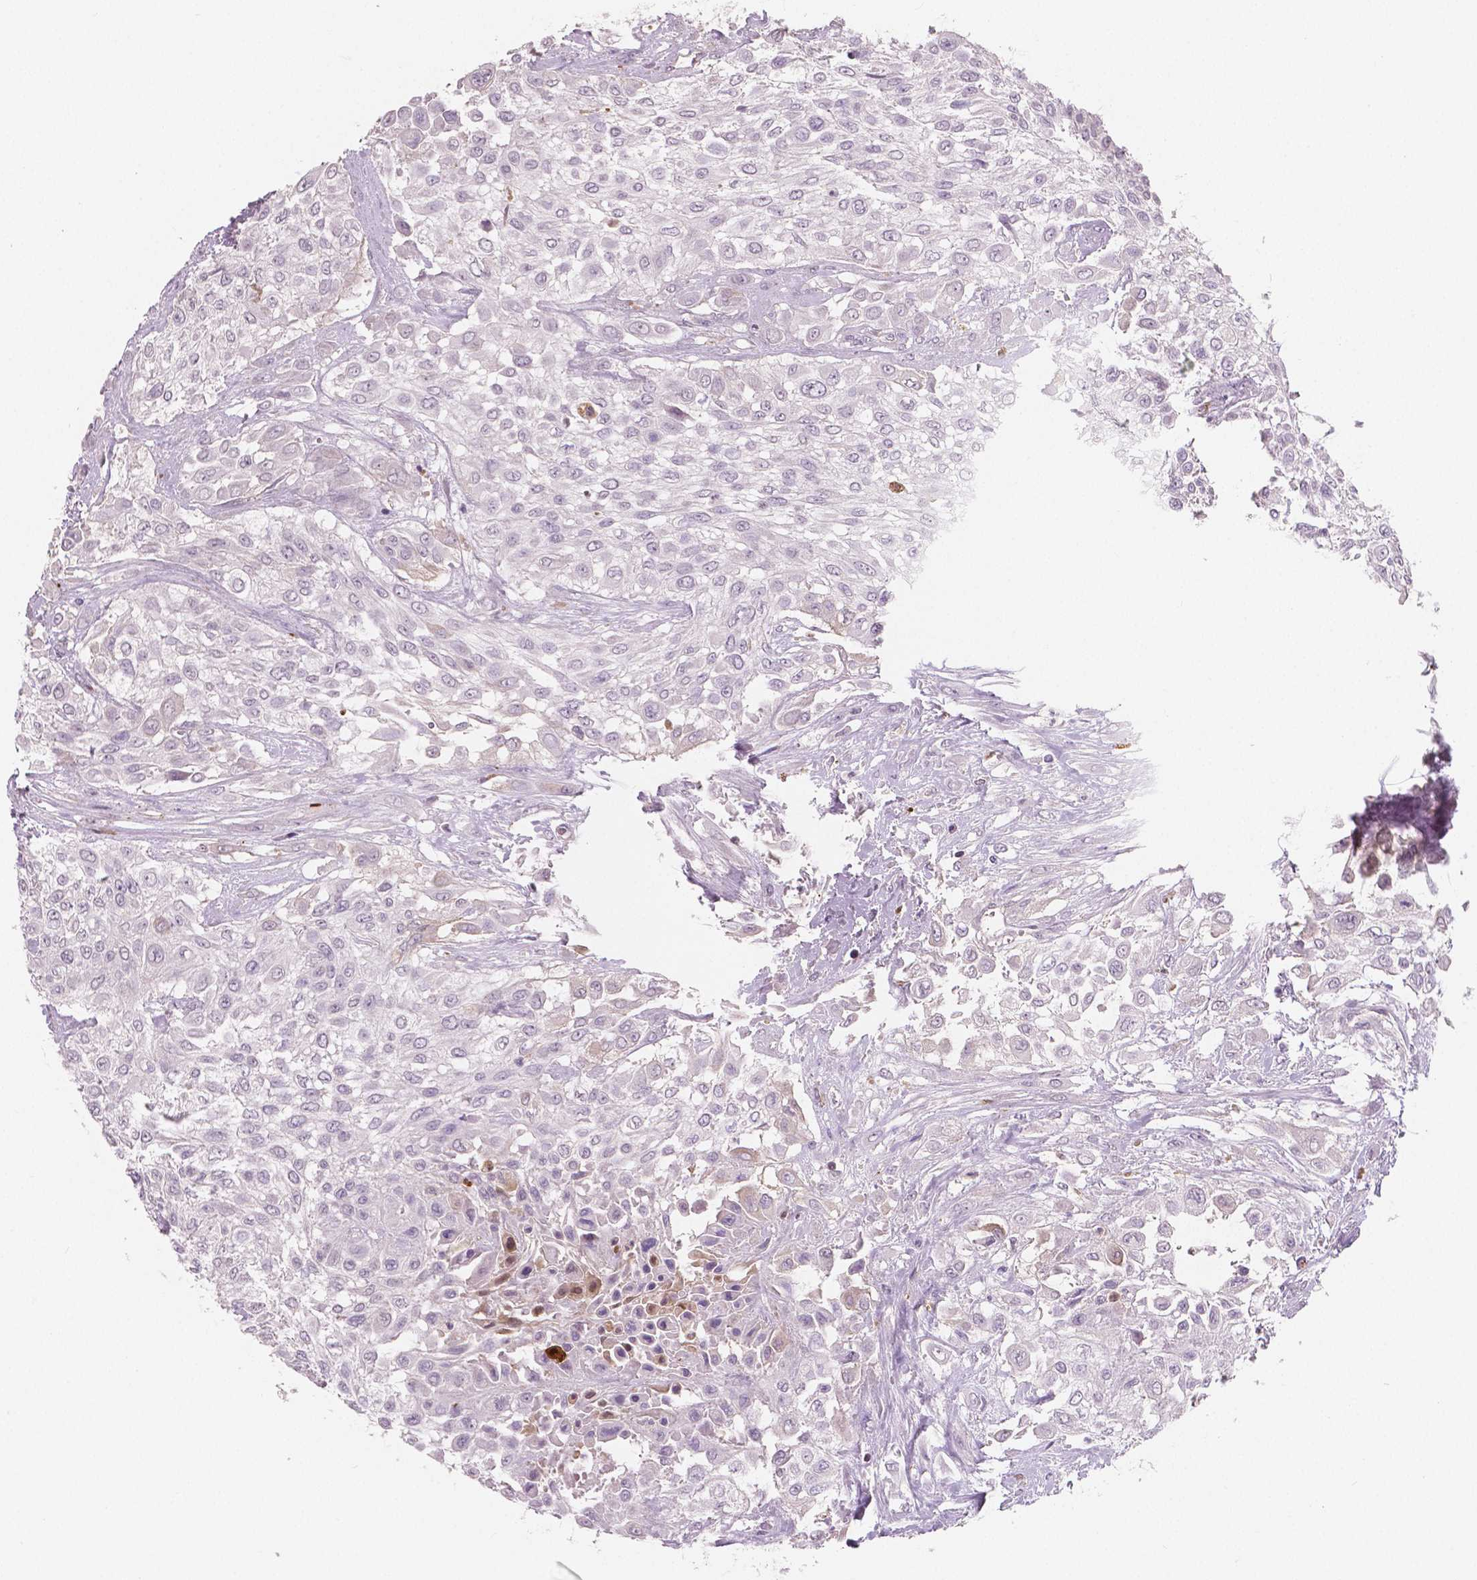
{"staining": {"intensity": "negative", "quantity": "none", "location": "none"}, "tissue": "urothelial cancer", "cell_type": "Tumor cells", "image_type": "cancer", "snomed": [{"axis": "morphology", "description": "Urothelial carcinoma, High grade"}, {"axis": "topography", "description": "Urinary bladder"}], "caption": "Protein analysis of urothelial cancer demonstrates no significant staining in tumor cells. The staining is performed using DAB brown chromogen with nuclei counter-stained in using hematoxylin.", "gene": "APOA4", "patient": {"sex": "male", "age": 57}}